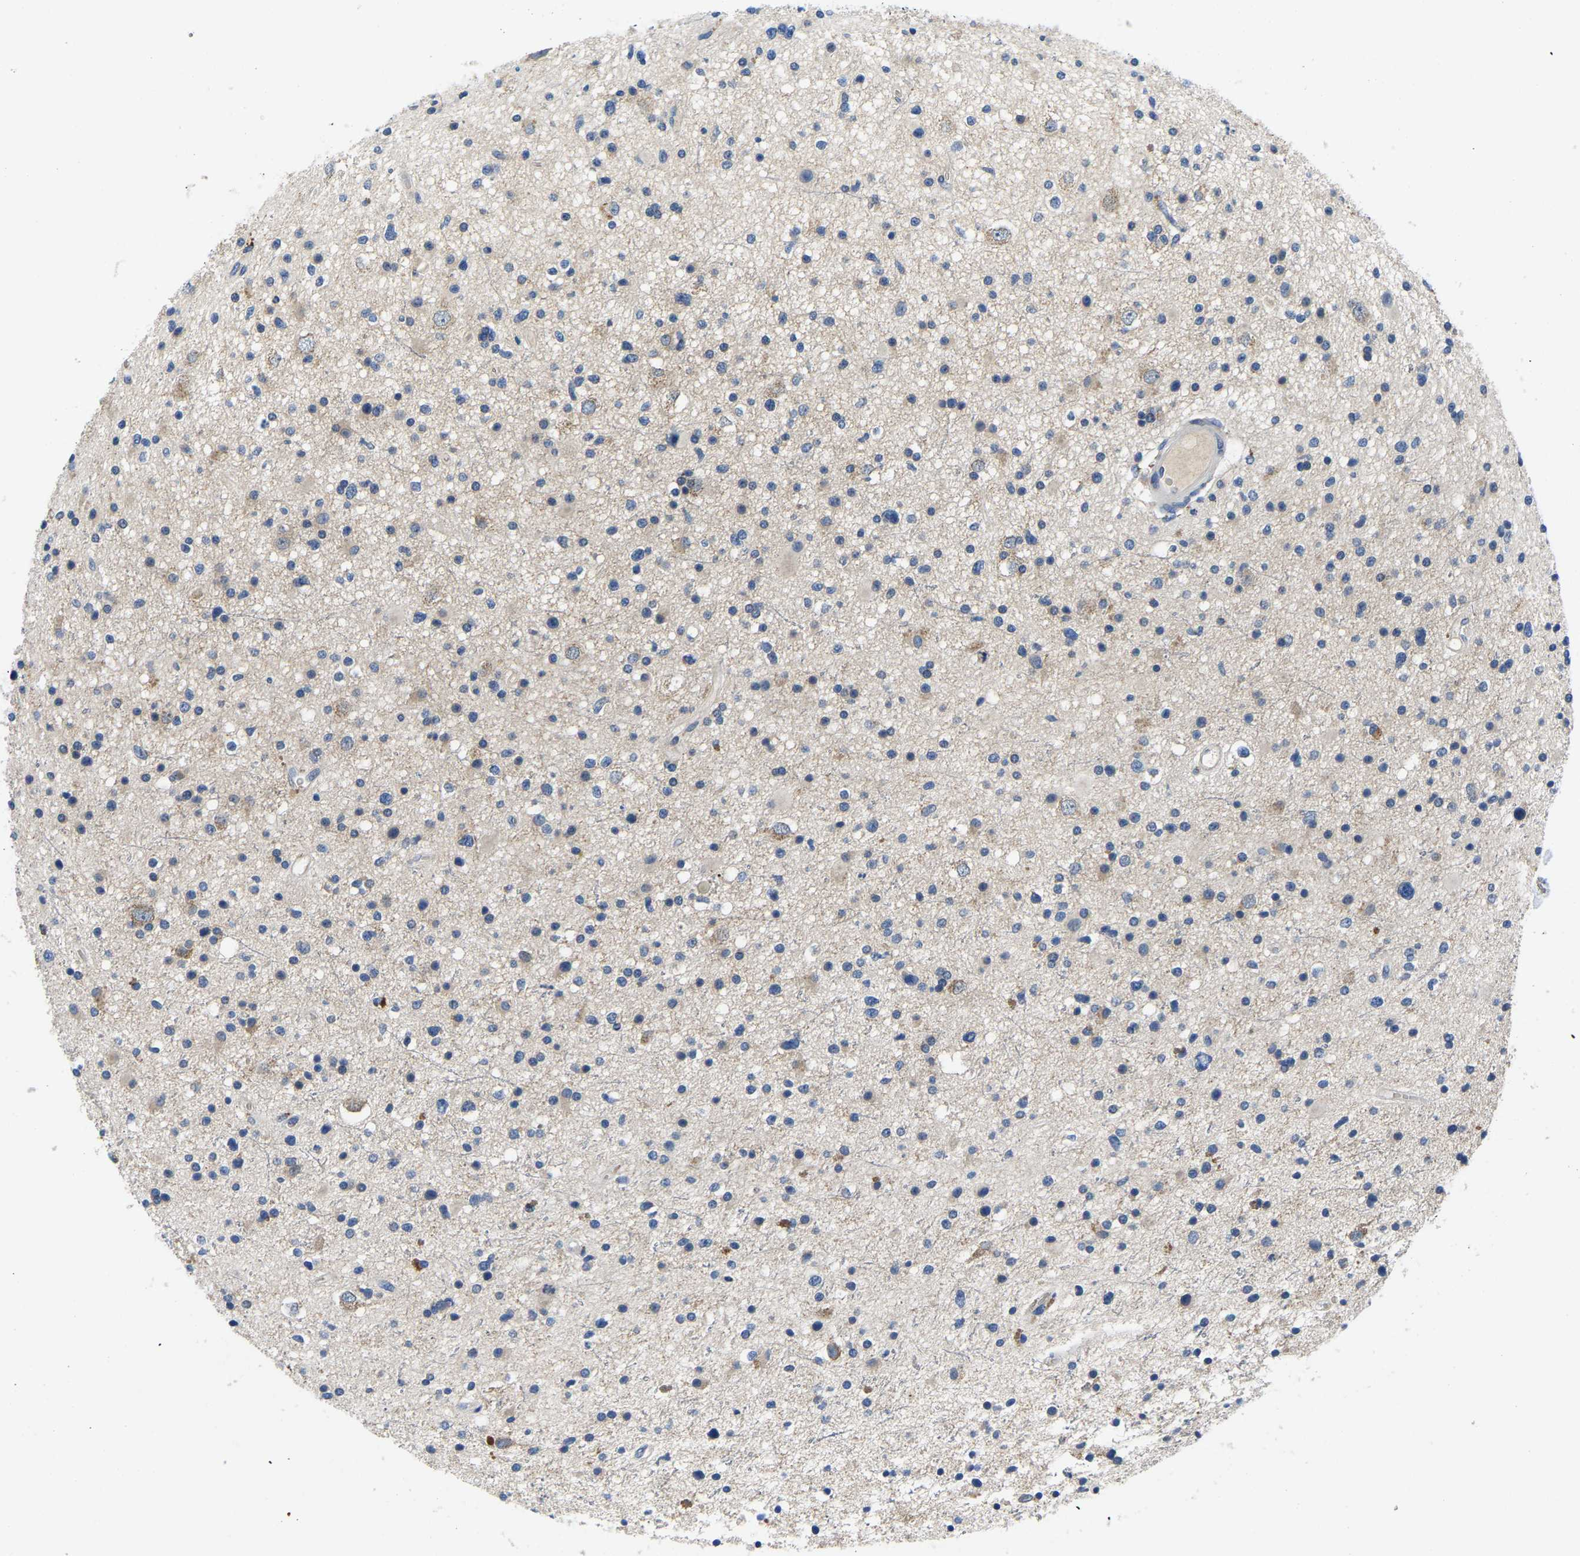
{"staining": {"intensity": "weak", "quantity": "<25%", "location": "cytoplasmic/membranous"}, "tissue": "glioma", "cell_type": "Tumor cells", "image_type": "cancer", "snomed": [{"axis": "morphology", "description": "Glioma, malignant, High grade"}, {"axis": "topography", "description": "Brain"}], "caption": "A micrograph of glioma stained for a protein shows no brown staining in tumor cells.", "gene": "TOR1B", "patient": {"sex": "male", "age": 33}}